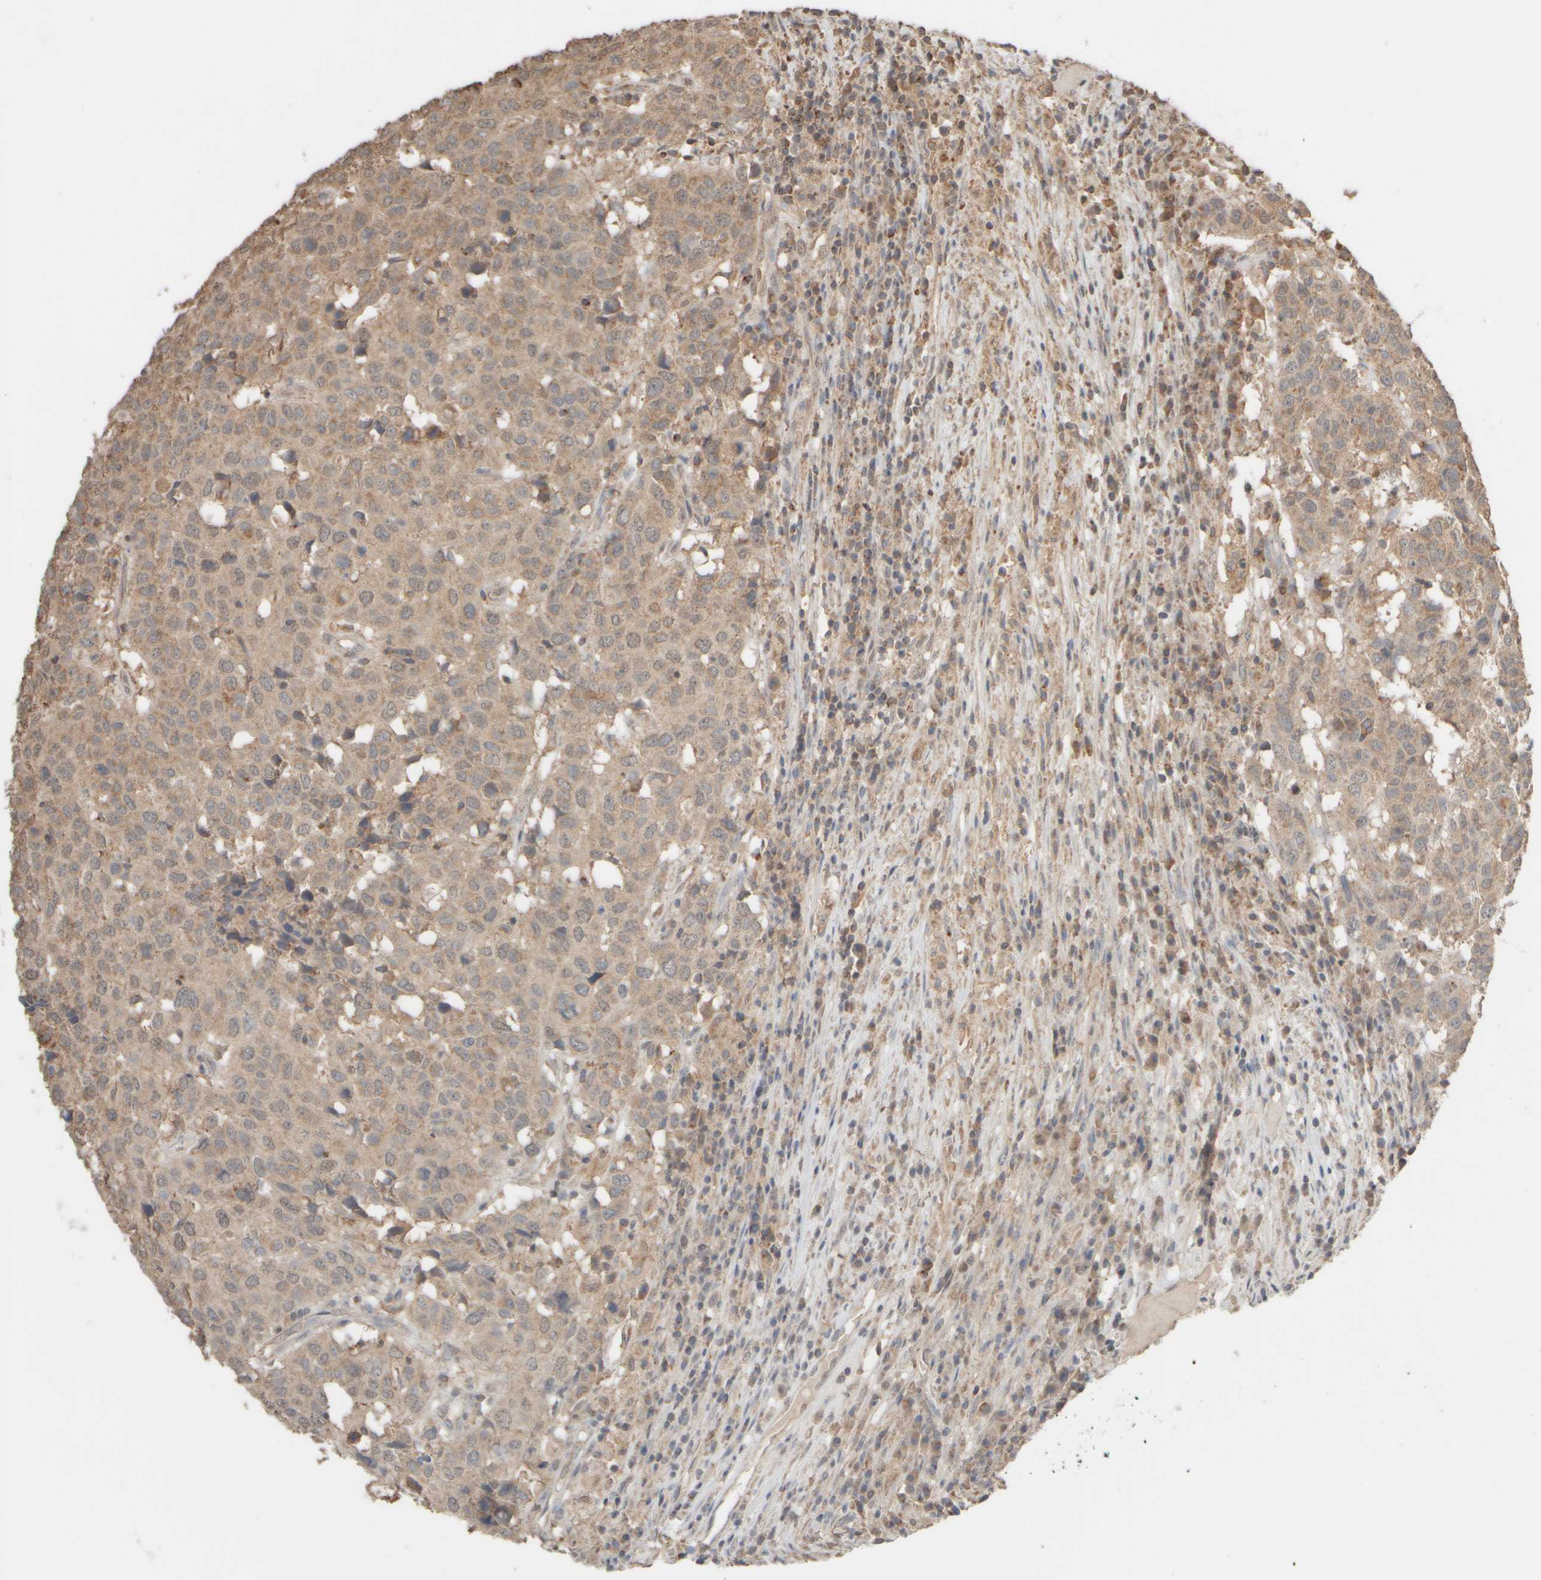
{"staining": {"intensity": "weak", "quantity": ">75%", "location": "cytoplasmic/membranous"}, "tissue": "head and neck cancer", "cell_type": "Tumor cells", "image_type": "cancer", "snomed": [{"axis": "morphology", "description": "Squamous cell carcinoma, NOS"}, {"axis": "topography", "description": "Head-Neck"}], "caption": "Tumor cells display weak cytoplasmic/membranous staining in approximately >75% of cells in head and neck cancer. (Stains: DAB in brown, nuclei in blue, Microscopy: brightfield microscopy at high magnification).", "gene": "EIF2B3", "patient": {"sex": "male", "age": 66}}